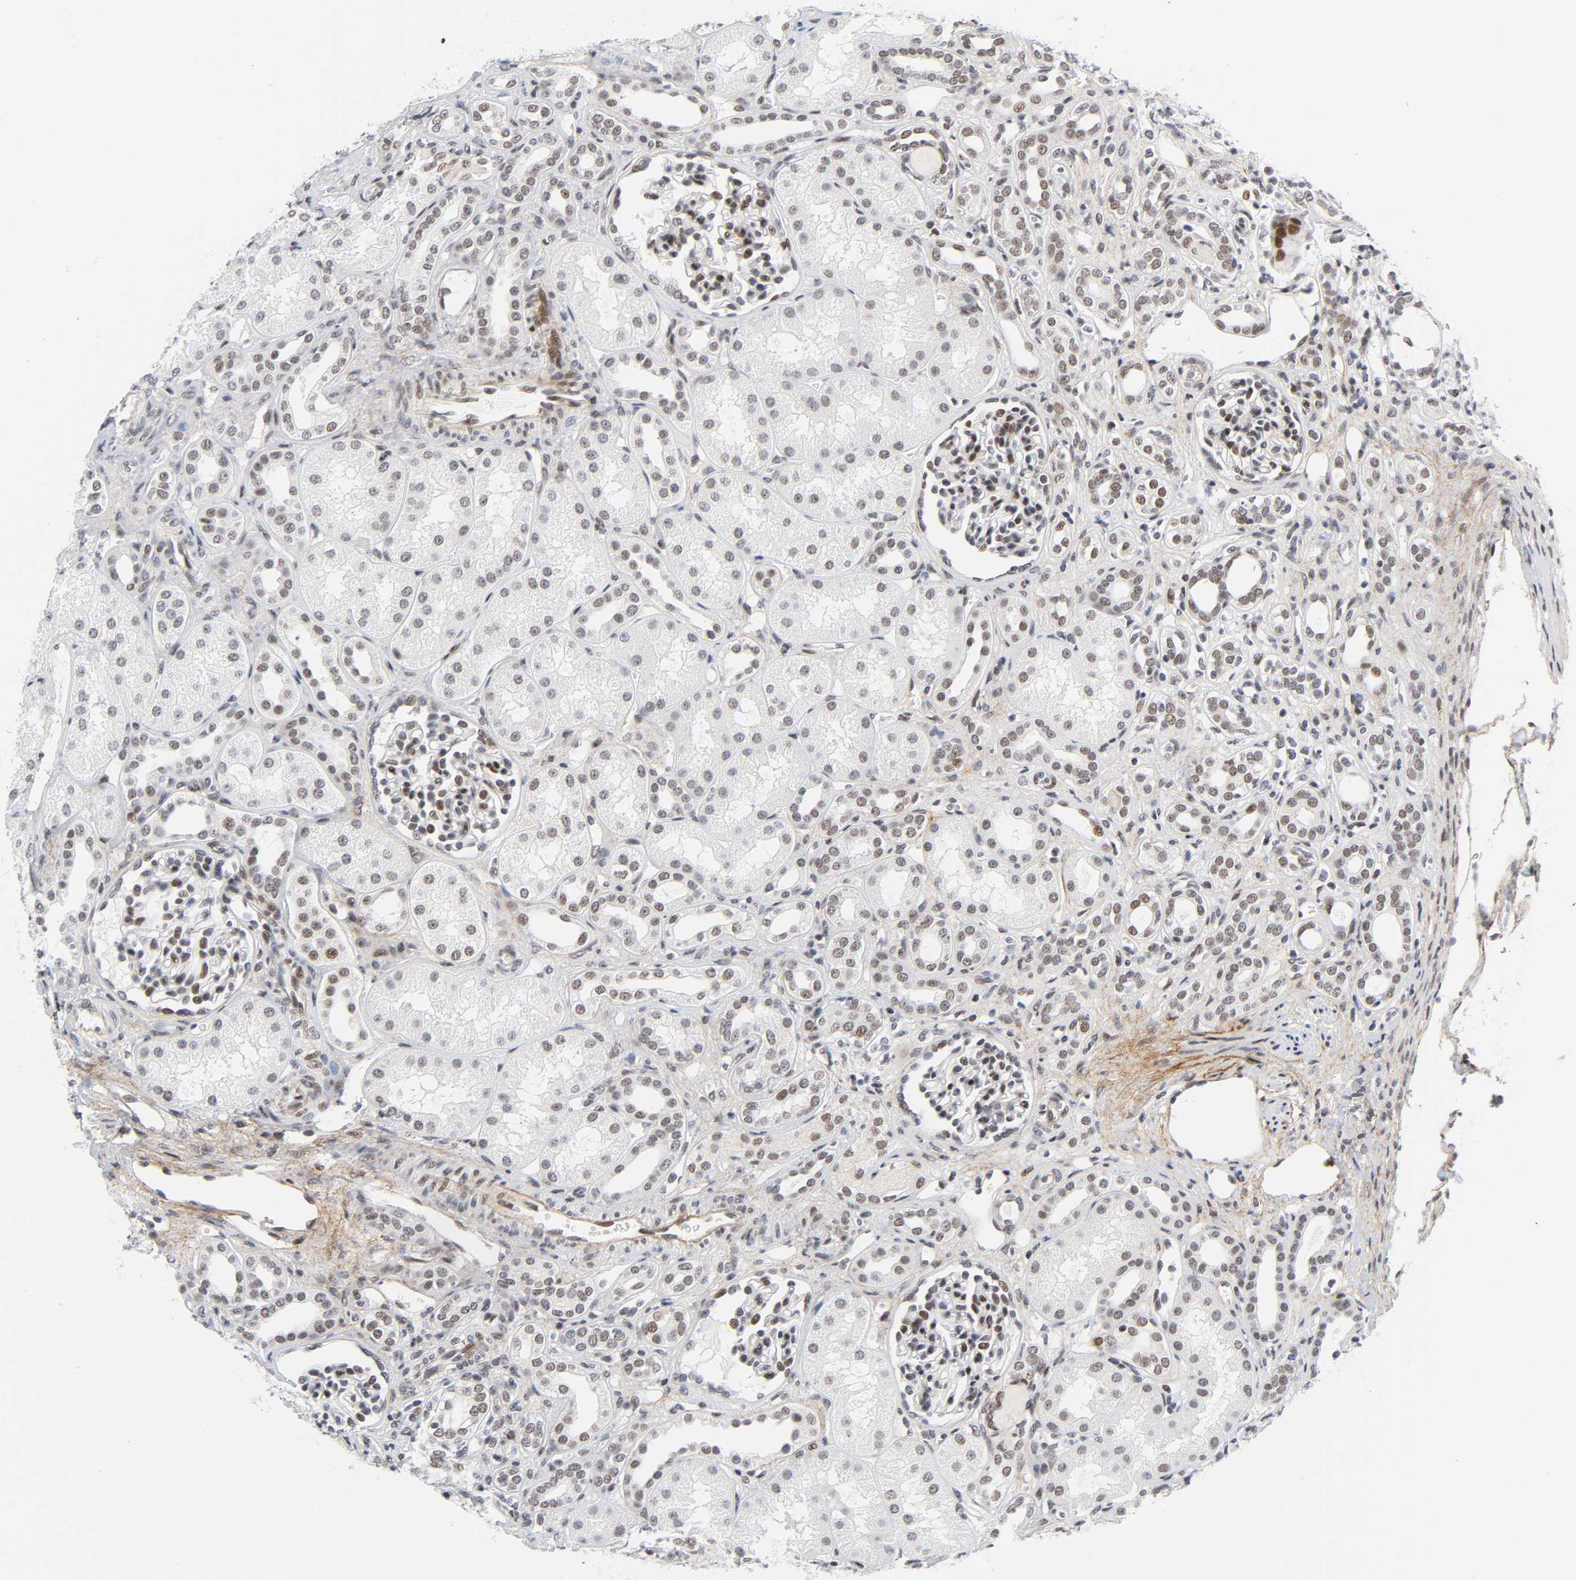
{"staining": {"intensity": "moderate", "quantity": "25%-75%", "location": "nuclear"}, "tissue": "kidney", "cell_type": "Cells in glomeruli", "image_type": "normal", "snomed": [{"axis": "morphology", "description": "Normal tissue, NOS"}, {"axis": "topography", "description": "Kidney"}], "caption": "A medium amount of moderate nuclear expression is seen in about 25%-75% of cells in glomeruli in unremarkable kidney.", "gene": "DIDO1", "patient": {"sex": "male", "age": 7}}